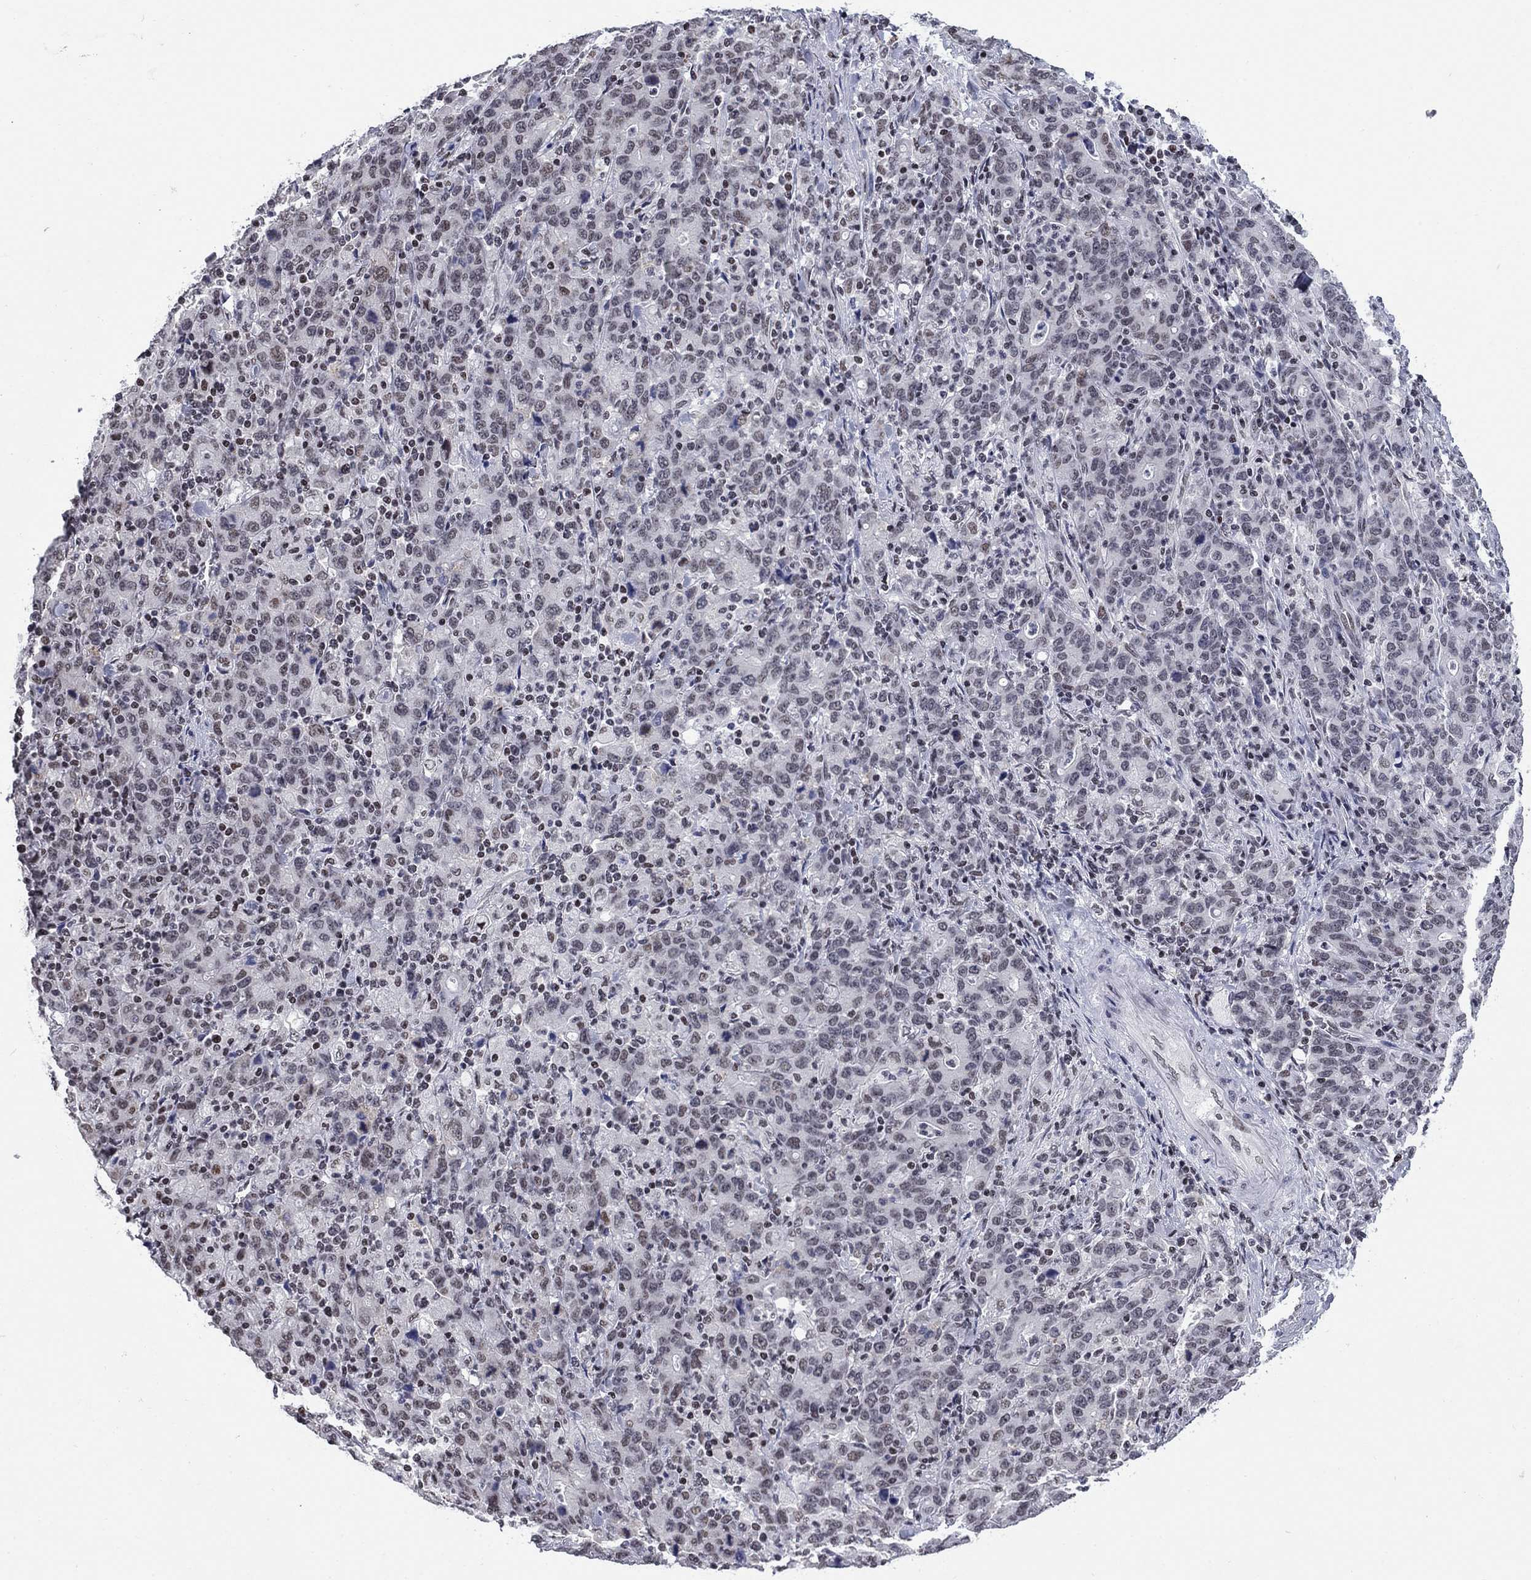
{"staining": {"intensity": "negative", "quantity": "none", "location": "none"}, "tissue": "stomach cancer", "cell_type": "Tumor cells", "image_type": "cancer", "snomed": [{"axis": "morphology", "description": "Adenocarcinoma, NOS"}, {"axis": "topography", "description": "Stomach, upper"}], "caption": "This is a micrograph of immunohistochemistry staining of stomach adenocarcinoma, which shows no expression in tumor cells.", "gene": "NPAS3", "patient": {"sex": "male", "age": 69}}